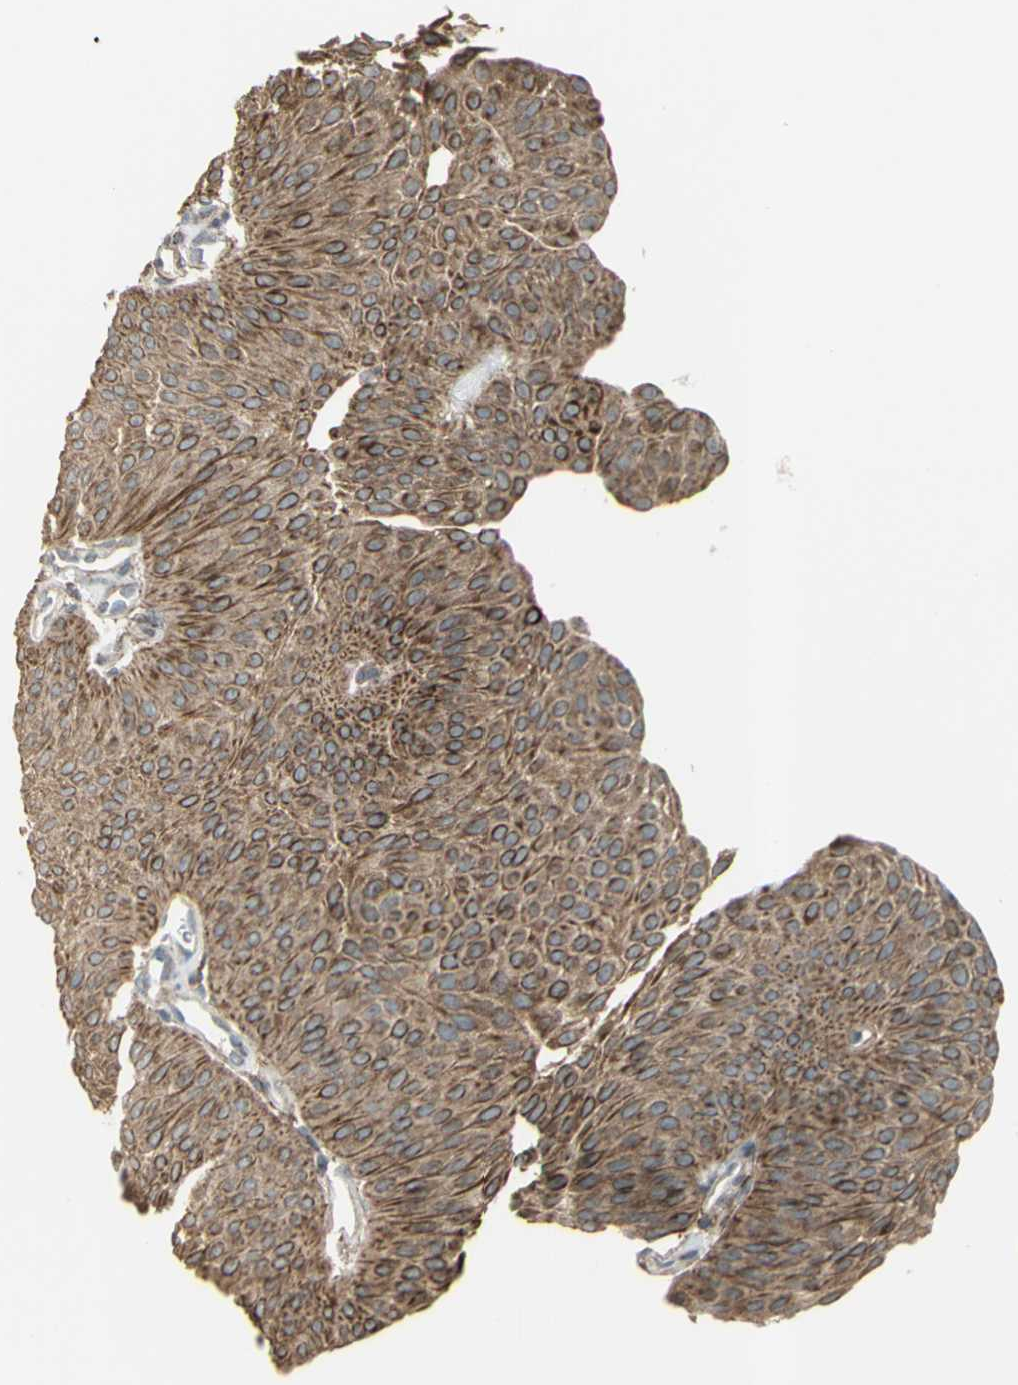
{"staining": {"intensity": "moderate", "quantity": ">75%", "location": "cytoplasmic/membranous,nuclear"}, "tissue": "urothelial cancer", "cell_type": "Tumor cells", "image_type": "cancer", "snomed": [{"axis": "morphology", "description": "Urothelial carcinoma, Low grade"}, {"axis": "topography", "description": "Urinary bladder"}], "caption": "This is a micrograph of immunohistochemistry staining of urothelial carcinoma (low-grade), which shows moderate positivity in the cytoplasmic/membranous and nuclear of tumor cells.", "gene": "GRAMD1B", "patient": {"sex": "female", "age": 60}}